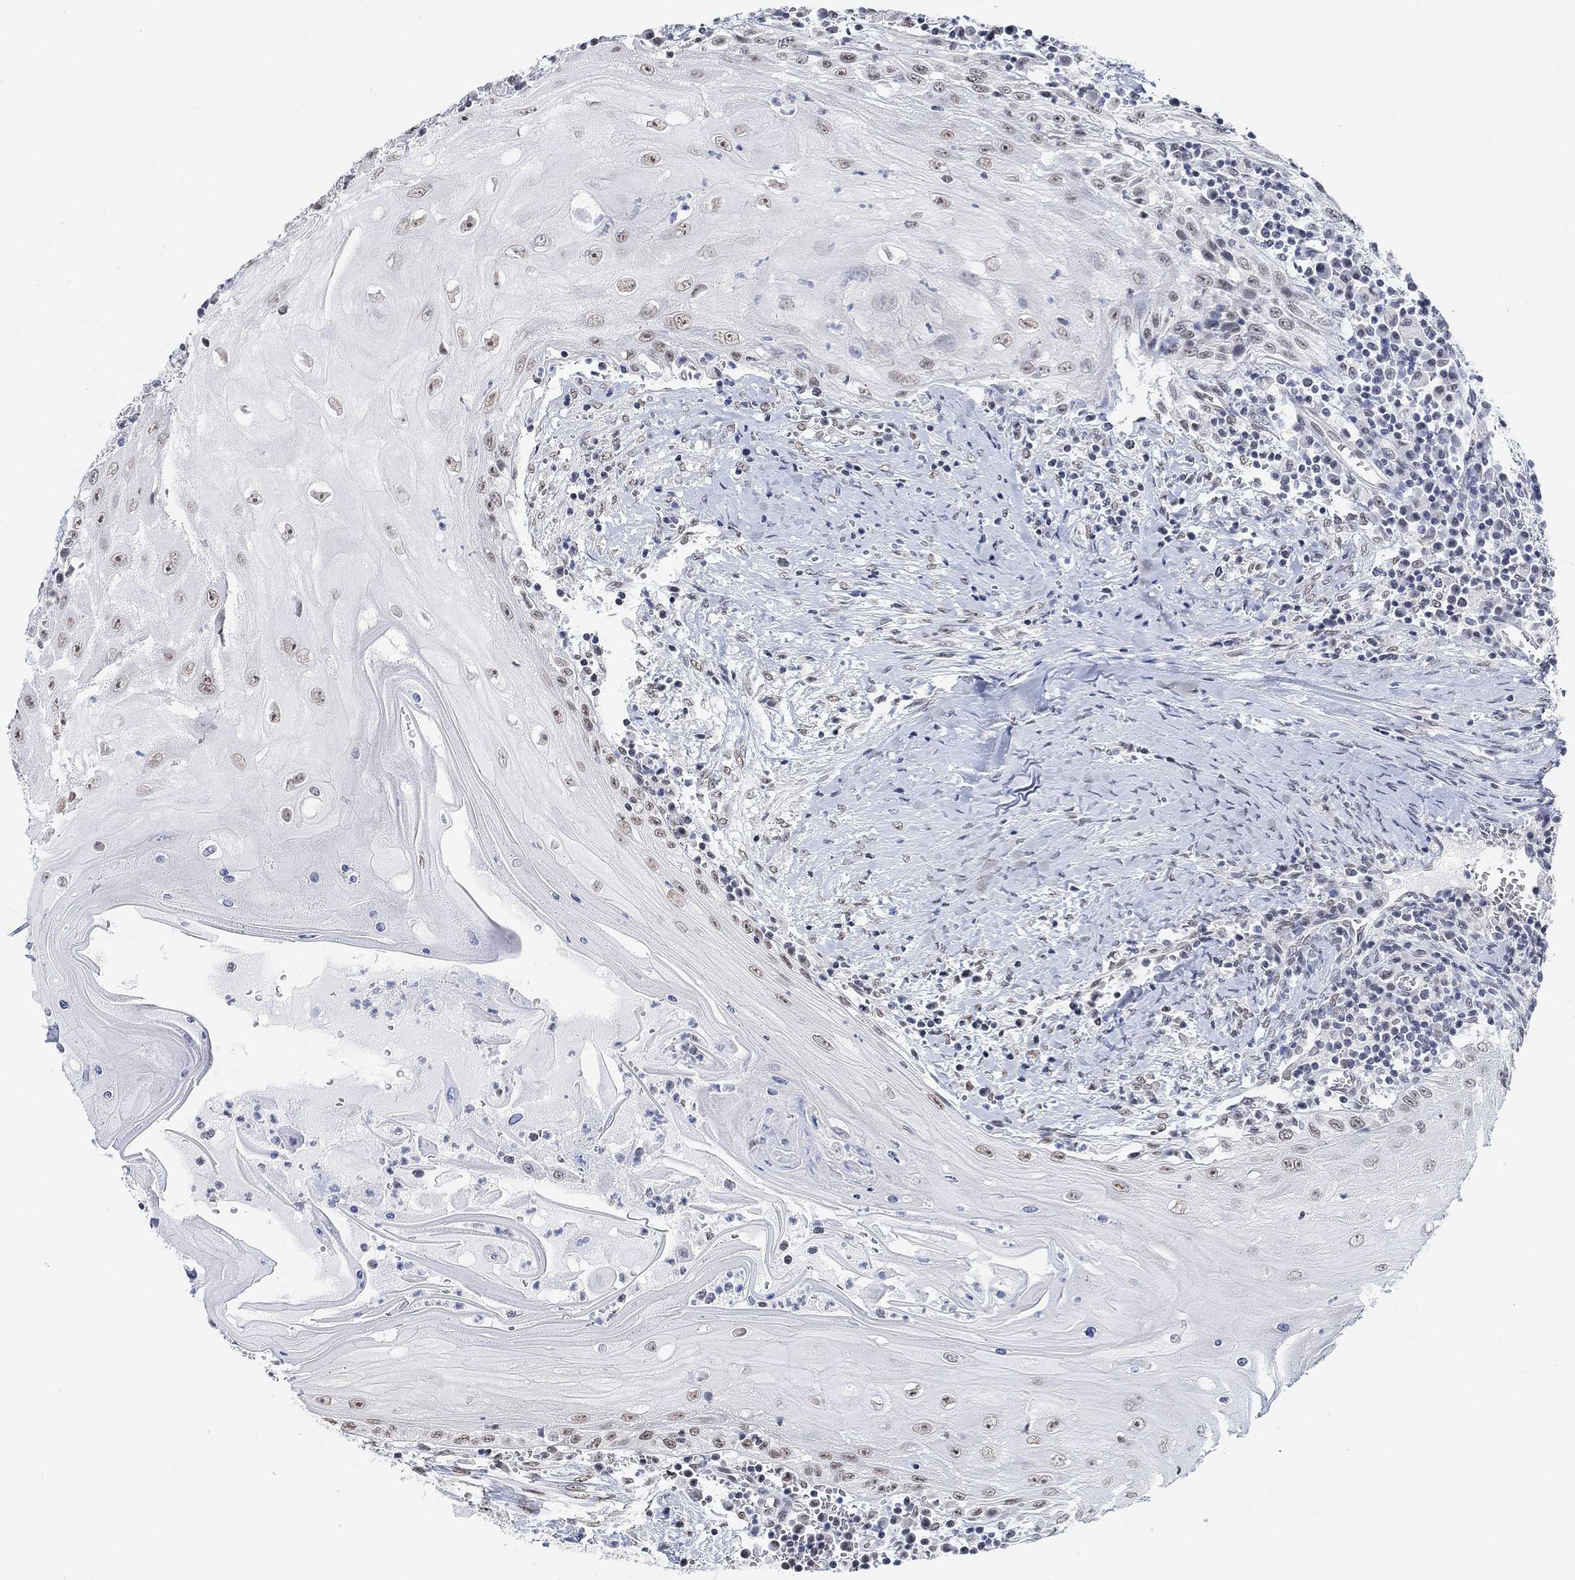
{"staining": {"intensity": "weak", "quantity": "25%-75%", "location": "nuclear"}, "tissue": "head and neck cancer", "cell_type": "Tumor cells", "image_type": "cancer", "snomed": [{"axis": "morphology", "description": "Squamous cell carcinoma, NOS"}, {"axis": "topography", "description": "Oral tissue"}, {"axis": "topography", "description": "Head-Neck"}], "caption": "Immunohistochemical staining of human head and neck cancer (squamous cell carcinoma) reveals weak nuclear protein expression in about 25%-75% of tumor cells.", "gene": "PURG", "patient": {"sex": "male", "age": 58}}